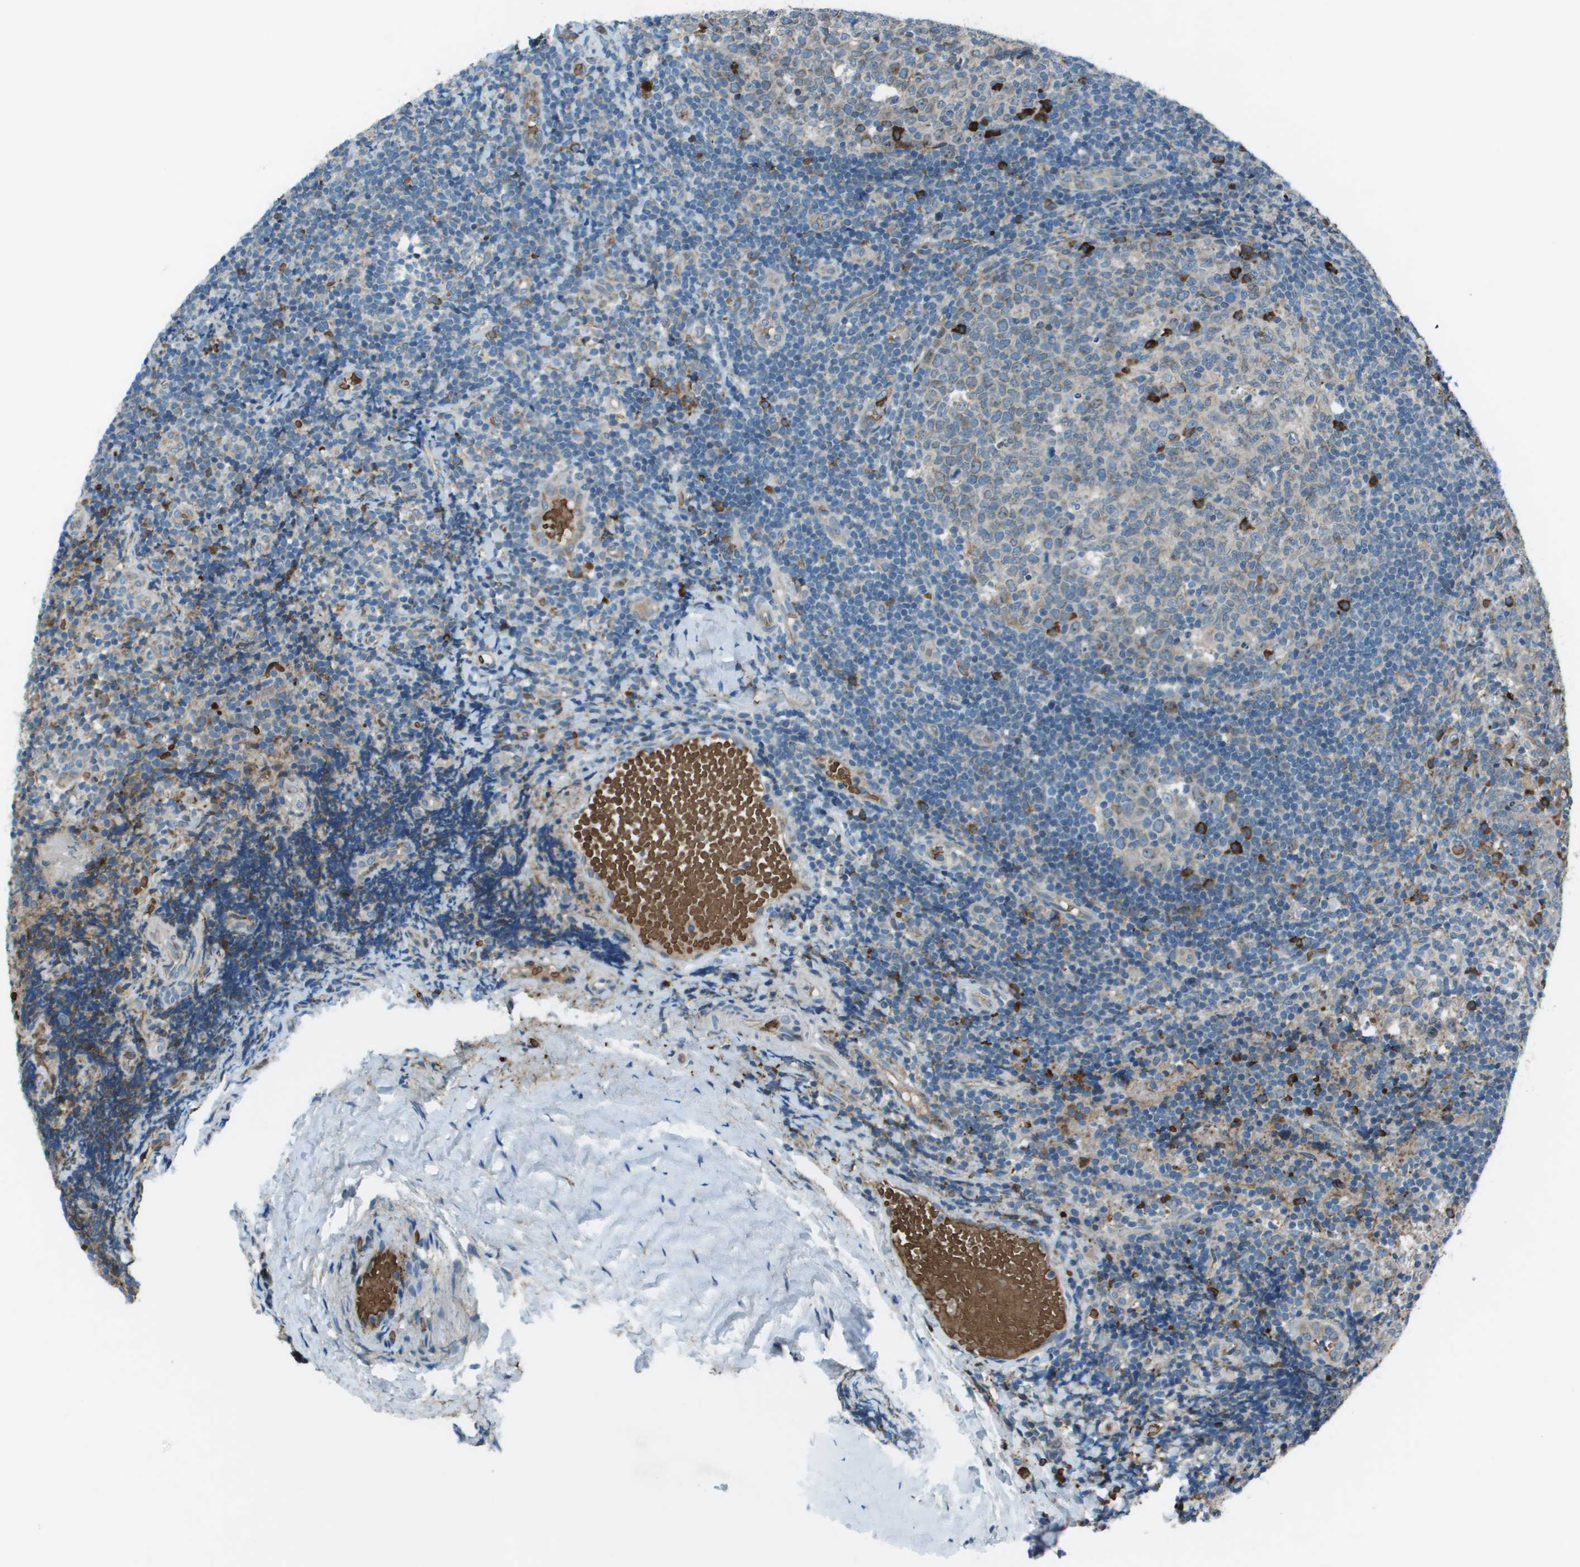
{"staining": {"intensity": "strong", "quantity": "<25%", "location": "cytoplasmic/membranous"}, "tissue": "tonsil", "cell_type": "Germinal center cells", "image_type": "normal", "snomed": [{"axis": "morphology", "description": "Normal tissue, NOS"}, {"axis": "topography", "description": "Tonsil"}], "caption": "Benign tonsil was stained to show a protein in brown. There is medium levels of strong cytoplasmic/membranous positivity in about <25% of germinal center cells. (DAB IHC, brown staining for protein, blue staining for nuclei).", "gene": "UTS2", "patient": {"sex": "female", "age": 19}}